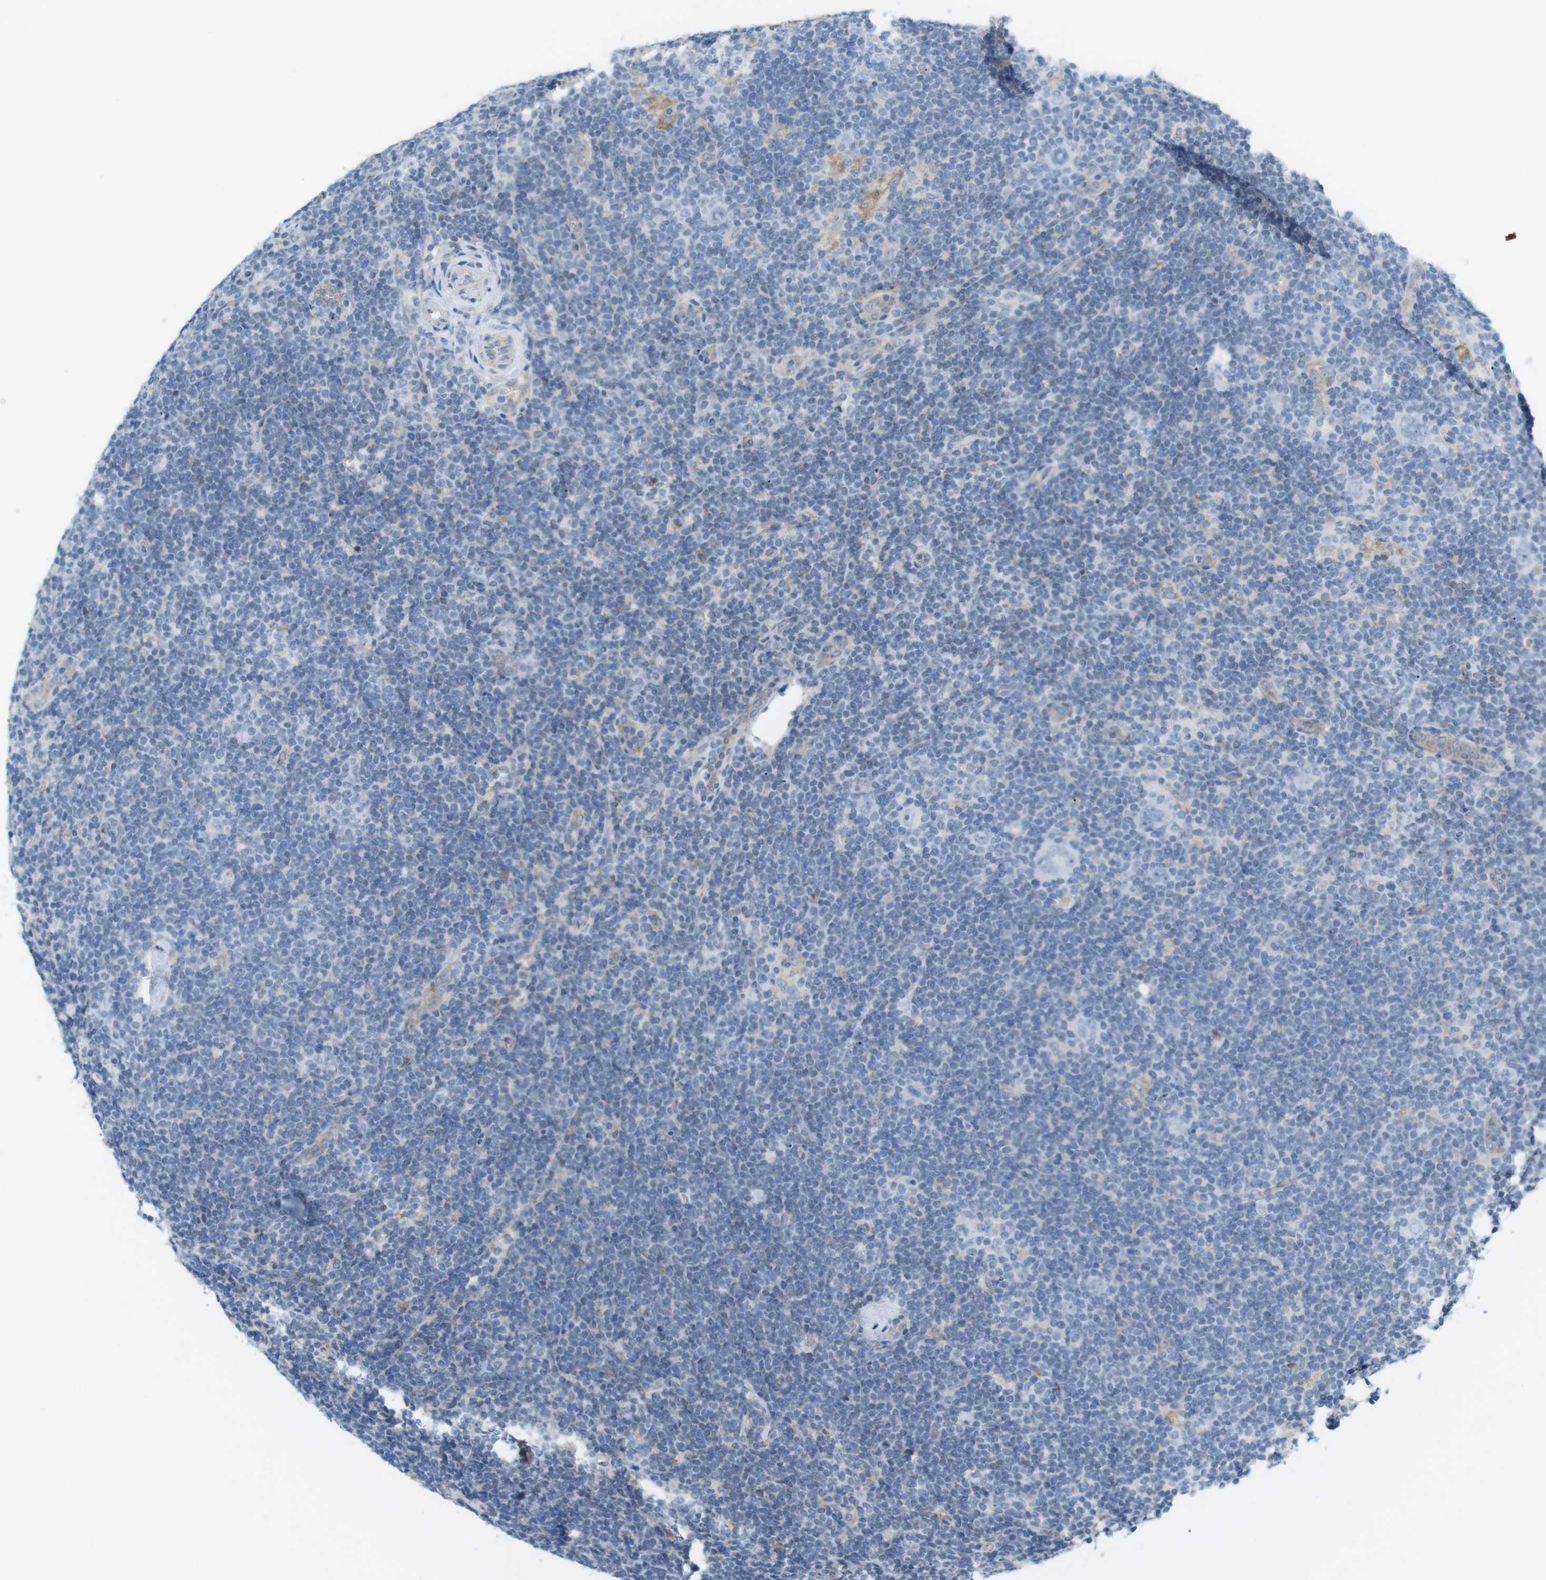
{"staining": {"intensity": "moderate", "quantity": "<25%", "location": "cytoplasmic/membranous"}, "tissue": "lymphoma", "cell_type": "Tumor cells", "image_type": "cancer", "snomed": [{"axis": "morphology", "description": "Hodgkin's disease, NOS"}, {"axis": "topography", "description": "Lymph node"}], "caption": "DAB (3,3'-diaminobenzidine) immunohistochemical staining of lymphoma displays moderate cytoplasmic/membranous protein staining in about <25% of tumor cells.", "gene": "VAMP1", "patient": {"sex": "female", "age": 57}}